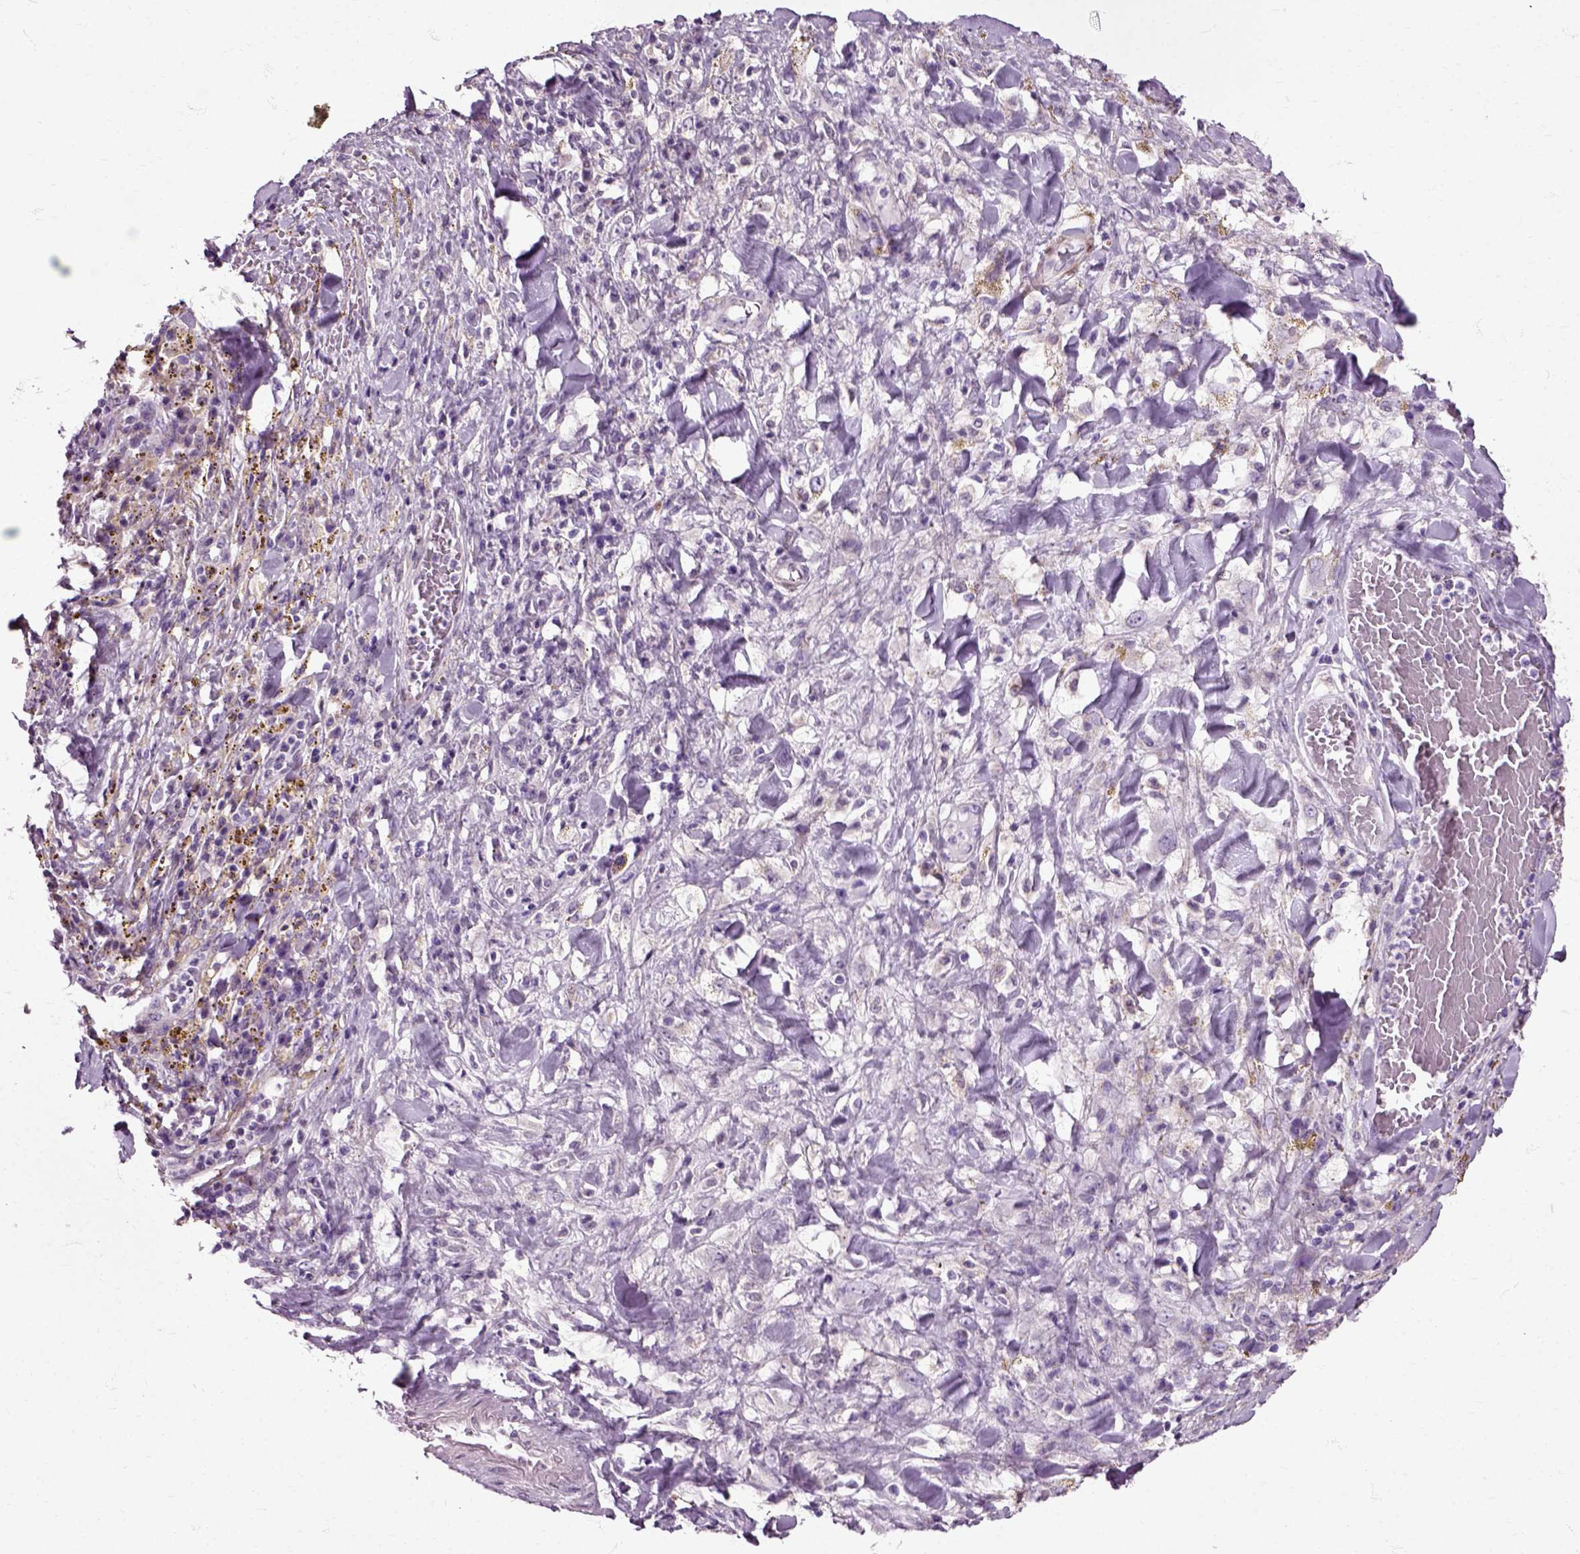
{"staining": {"intensity": "negative", "quantity": "none", "location": "none"}, "tissue": "melanoma", "cell_type": "Tumor cells", "image_type": "cancer", "snomed": [{"axis": "morphology", "description": "Malignant melanoma, NOS"}, {"axis": "topography", "description": "Skin"}], "caption": "The photomicrograph shows no significant staining in tumor cells of malignant melanoma.", "gene": "HSPA2", "patient": {"sex": "female", "age": 91}}